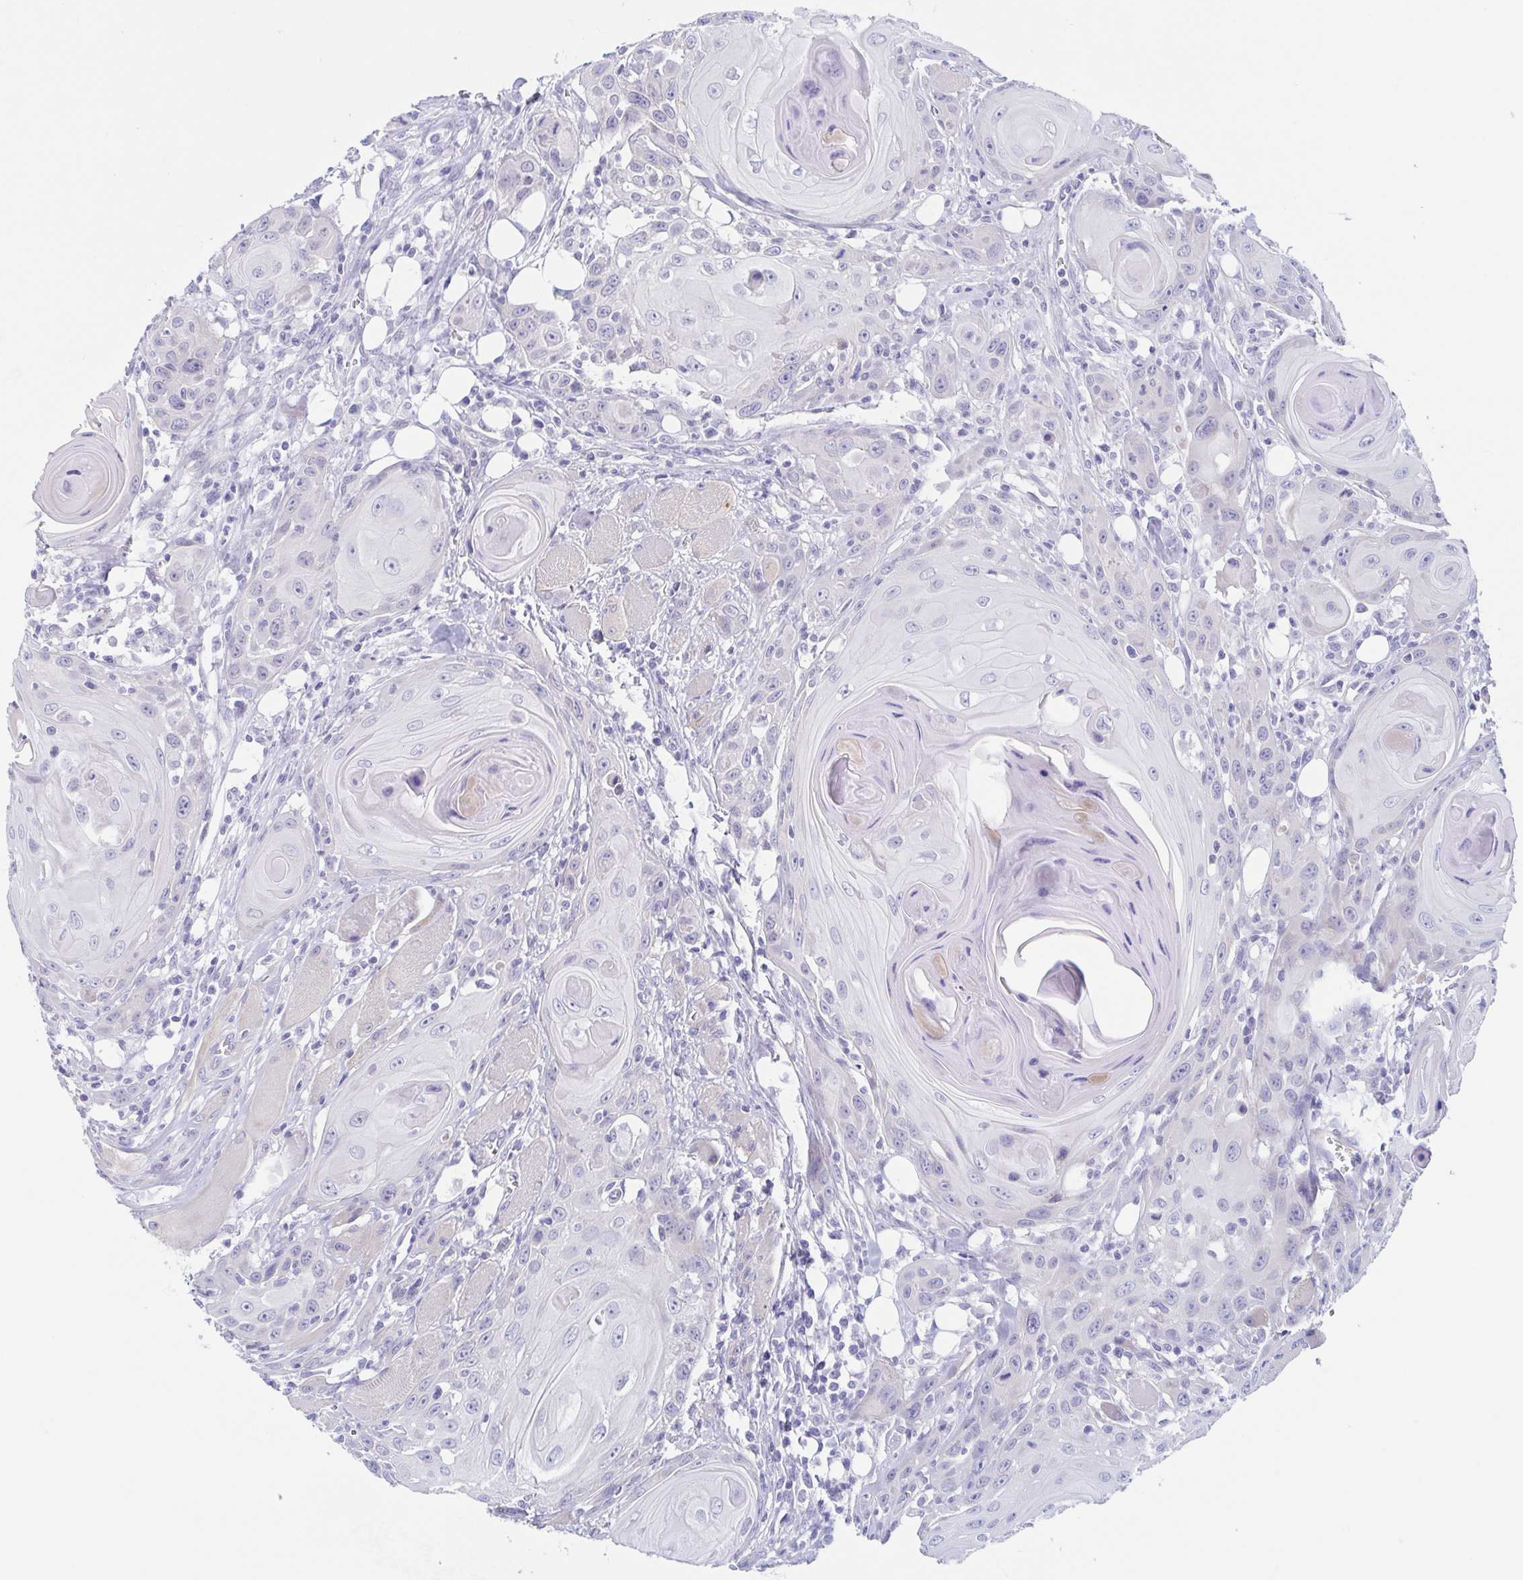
{"staining": {"intensity": "negative", "quantity": "none", "location": "none"}, "tissue": "head and neck cancer", "cell_type": "Tumor cells", "image_type": "cancer", "snomed": [{"axis": "morphology", "description": "Squamous cell carcinoma, NOS"}, {"axis": "topography", "description": "Head-Neck"}], "caption": "A high-resolution histopathology image shows immunohistochemistry (IHC) staining of head and neck cancer, which demonstrates no significant expression in tumor cells.", "gene": "TEX12", "patient": {"sex": "female", "age": 80}}